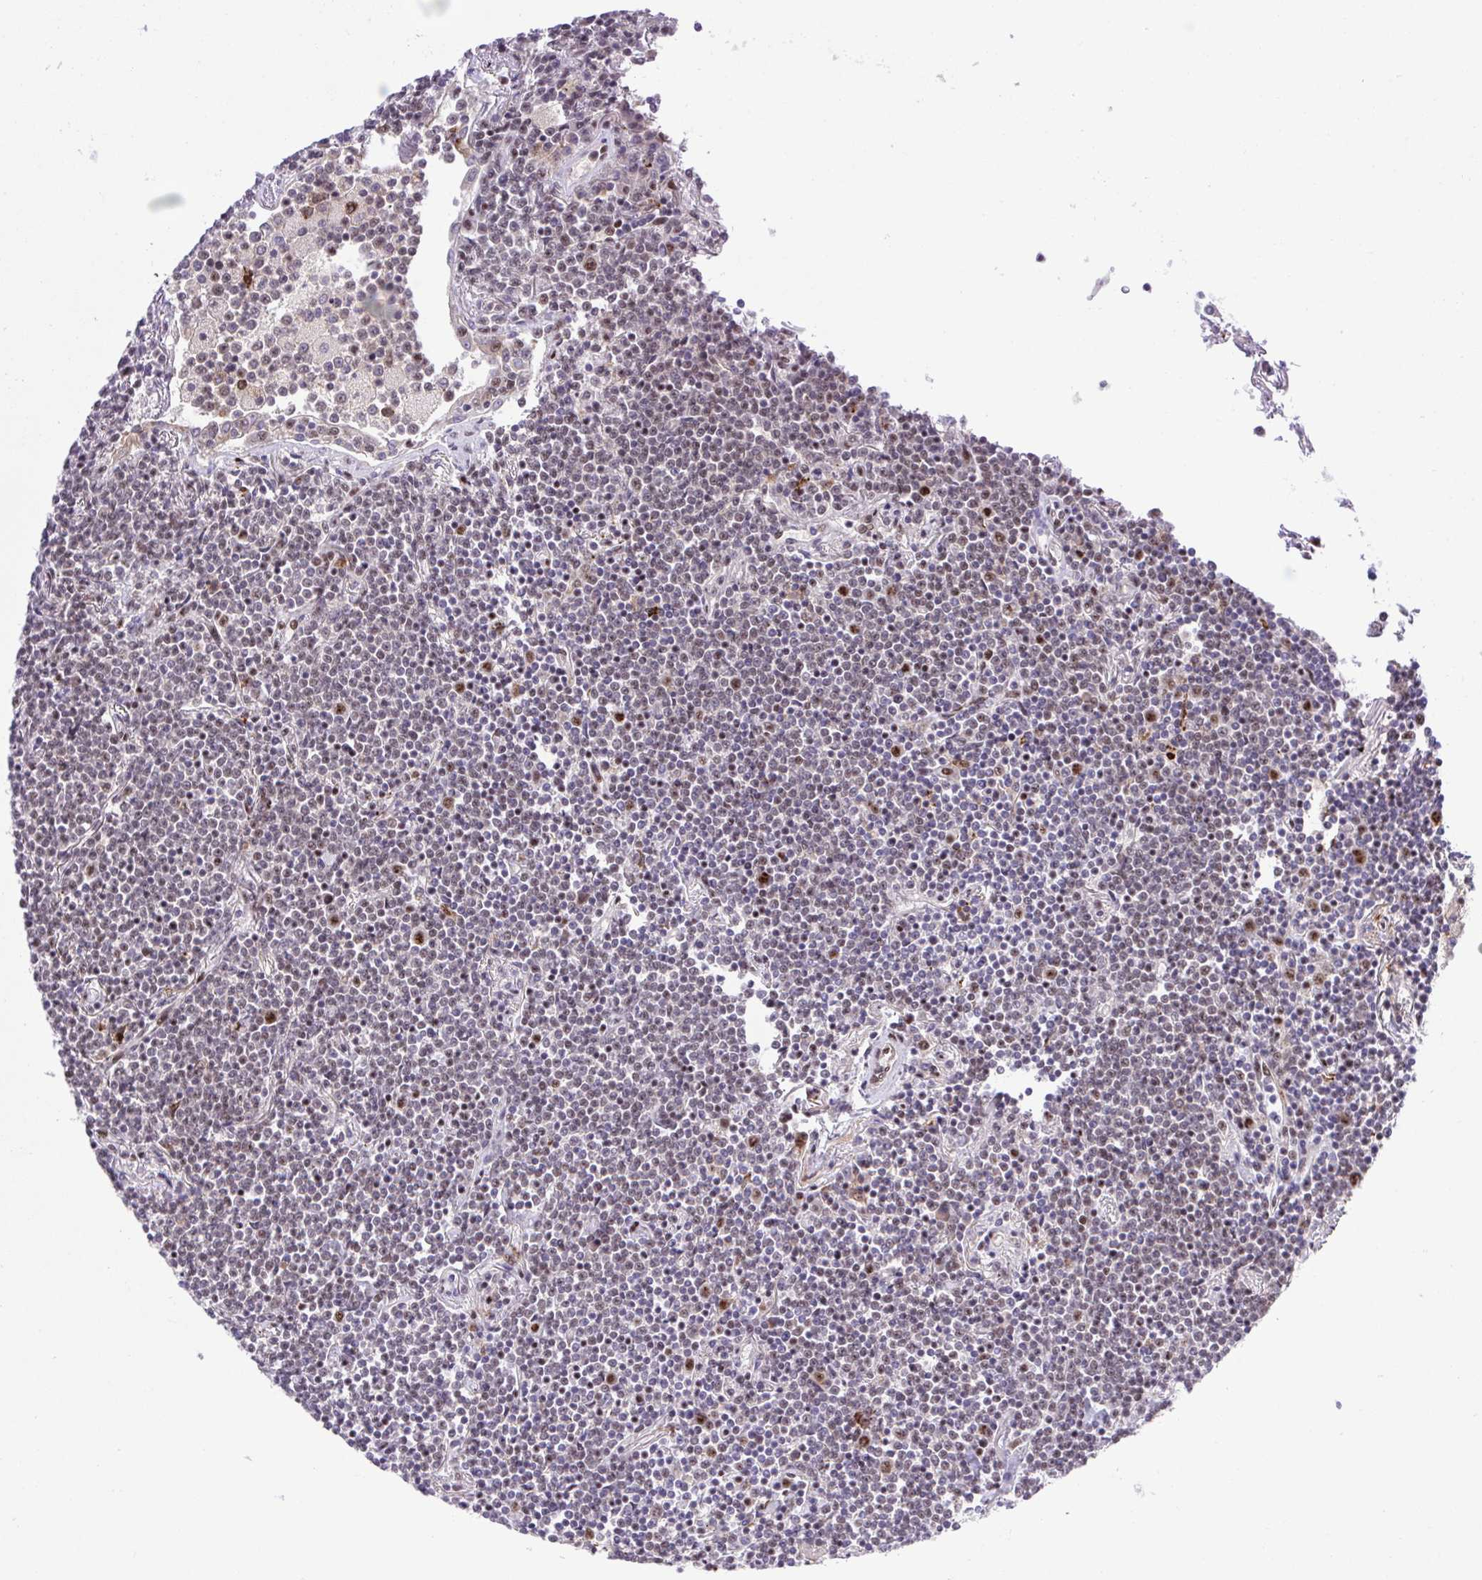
{"staining": {"intensity": "negative", "quantity": "none", "location": "none"}, "tissue": "lymphoma", "cell_type": "Tumor cells", "image_type": "cancer", "snomed": [{"axis": "morphology", "description": "Malignant lymphoma, non-Hodgkin's type, Low grade"}, {"axis": "topography", "description": "Lung"}], "caption": "A micrograph of human low-grade malignant lymphoma, non-Hodgkin's type is negative for staining in tumor cells.", "gene": "ERG", "patient": {"sex": "female", "age": 71}}